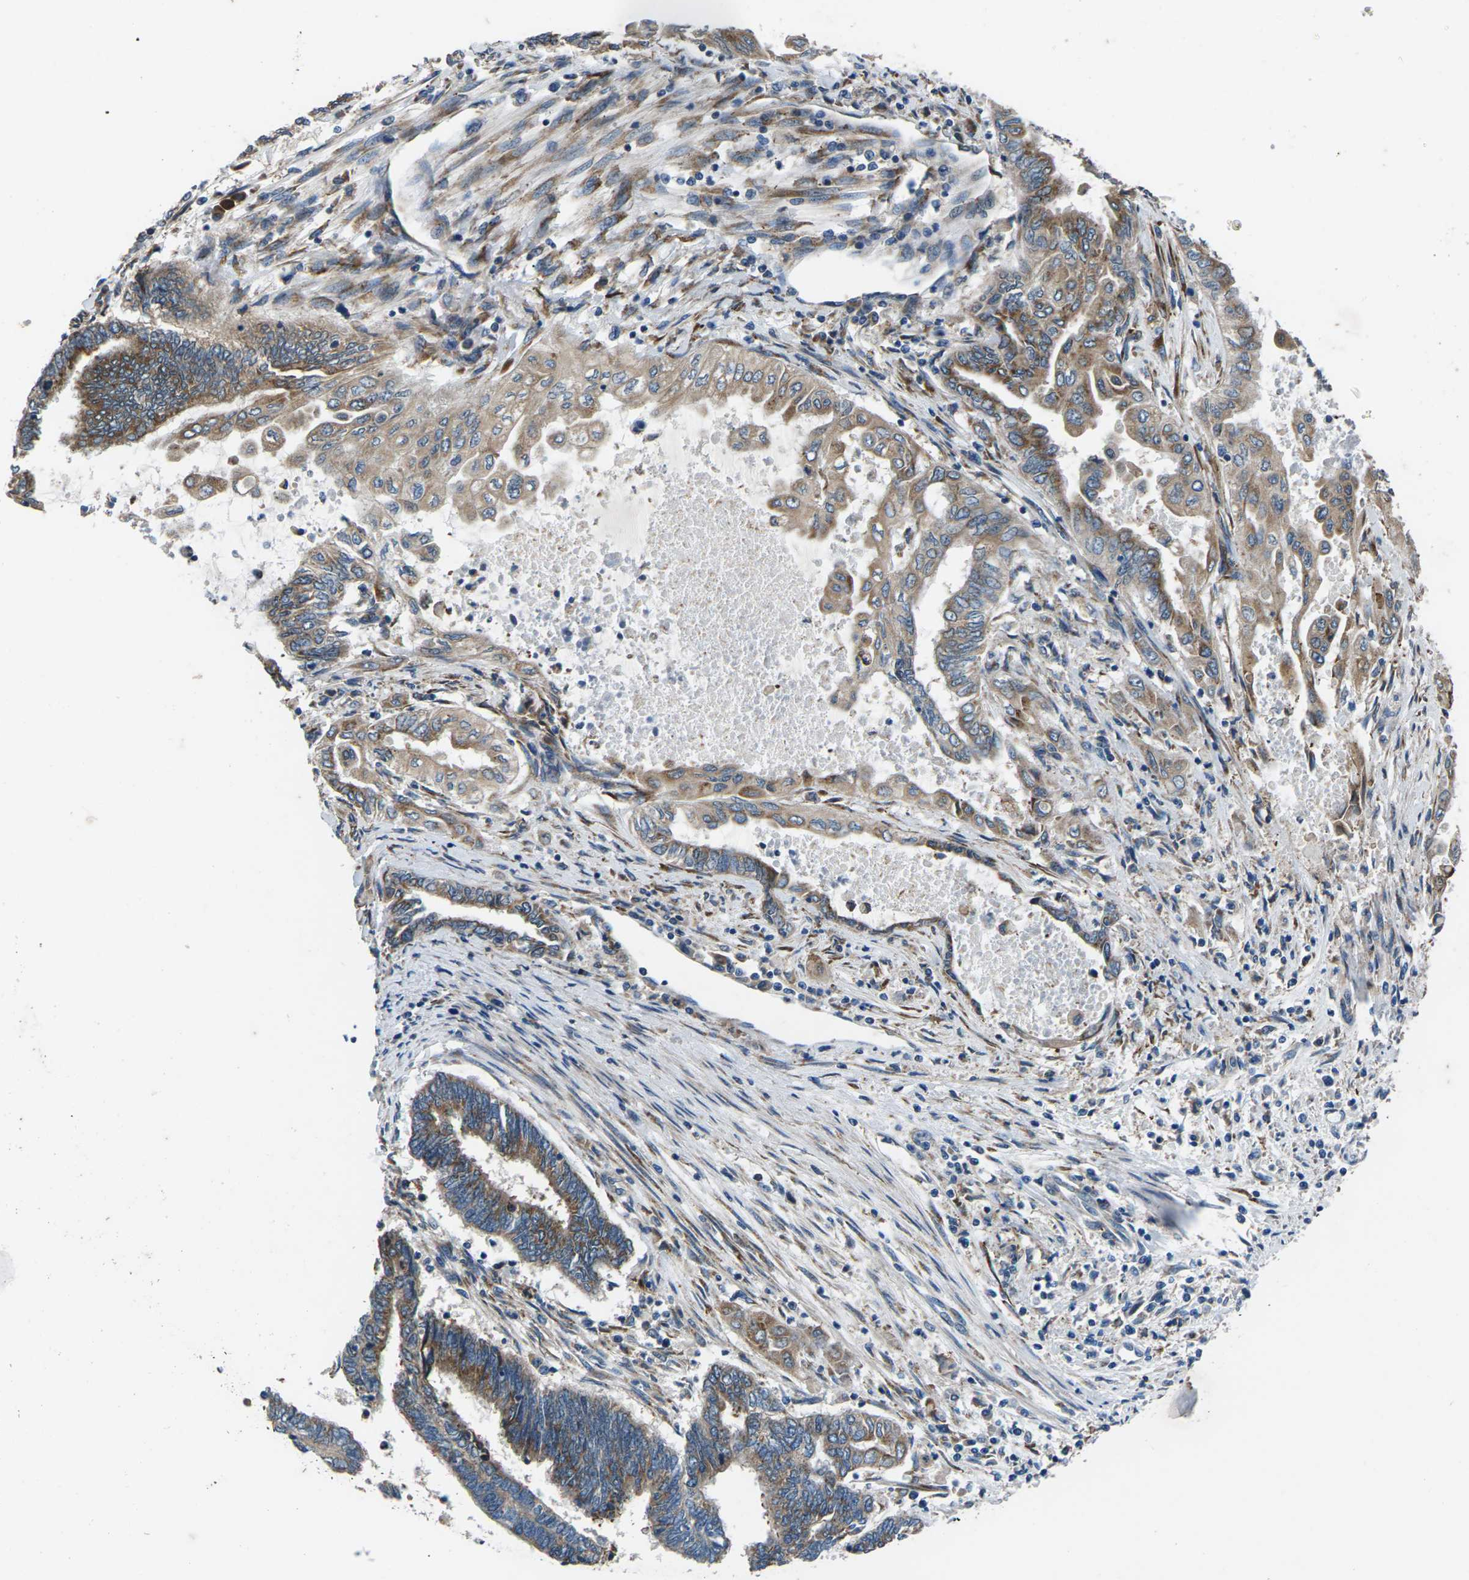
{"staining": {"intensity": "moderate", "quantity": ">75%", "location": "cytoplasmic/membranous"}, "tissue": "endometrial cancer", "cell_type": "Tumor cells", "image_type": "cancer", "snomed": [{"axis": "morphology", "description": "Adenocarcinoma, NOS"}, {"axis": "topography", "description": "Uterus"}, {"axis": "topography", "description": "Endometrium"}], "caption": "Immunohistochemistry (IHC) (DAB) staining of endometrial cancer (adenocarcinoma) exhibits moderate cytoplasmic/membranous protein staining in about >75% of tumor cells.", "gene": "GABRP", "patient": {"sex": "female", "age": 70}}